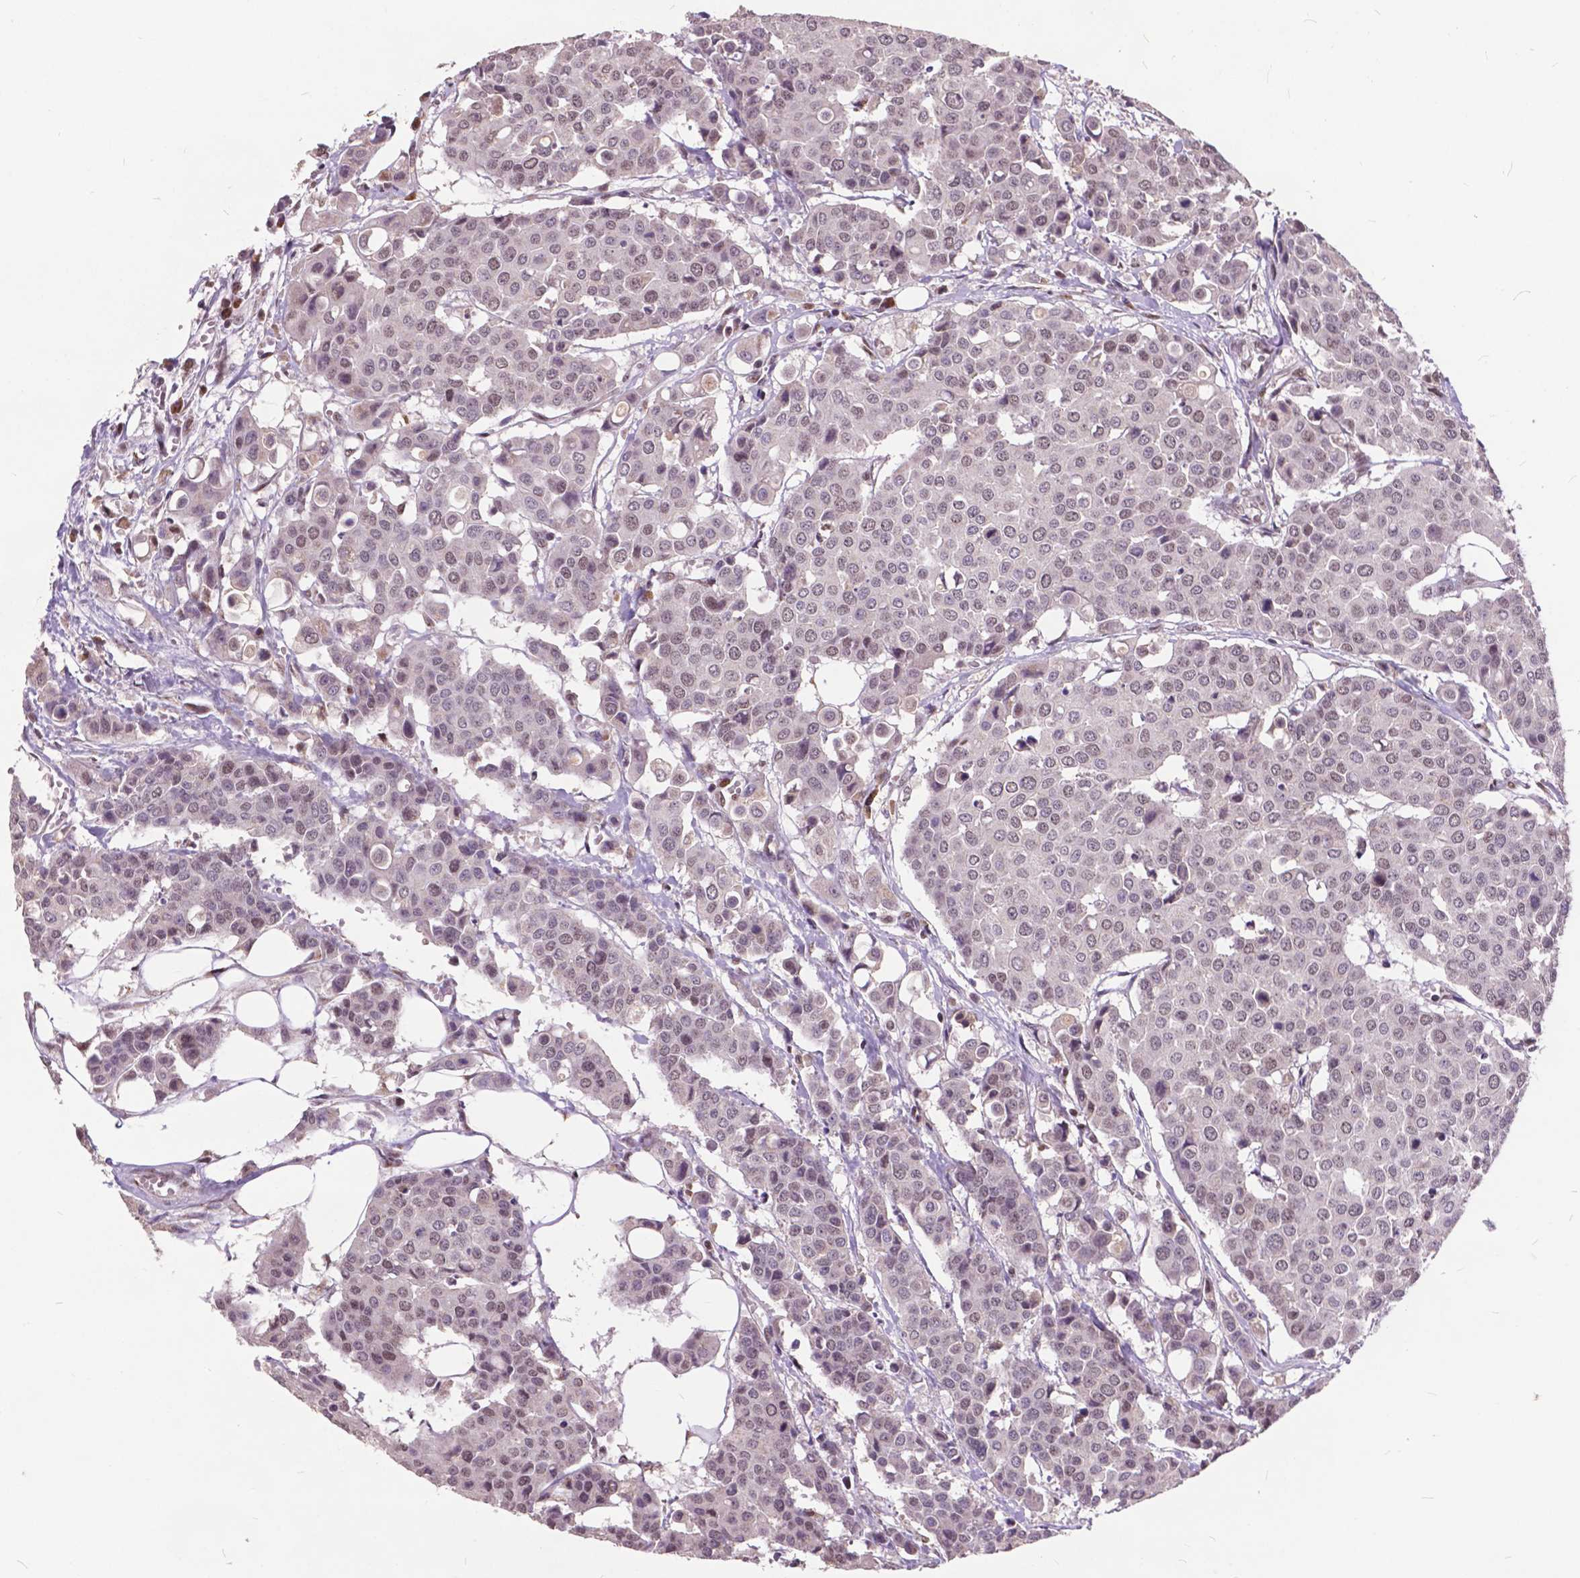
{"staining": {"intensity": "weak", "quantity": "25%-75%", "location": "nuclear"}, "tissue": "carcinoid", "cell_type": "Tumor cells", "image_type": "cancer", "snomed": [{"axis": "morphology", "description": "Carcinoid, malignant, NOS"}, {"axis": "topography", "description": "Colon"}], "caption": "Immunohistochemical staining of human malignant carcinoid reveals low levels of weak nuclear staining in approximately 25%-75% of tumor cells.", "gene": "MSH2", "patient": {"sex": "male", "age": 81}}